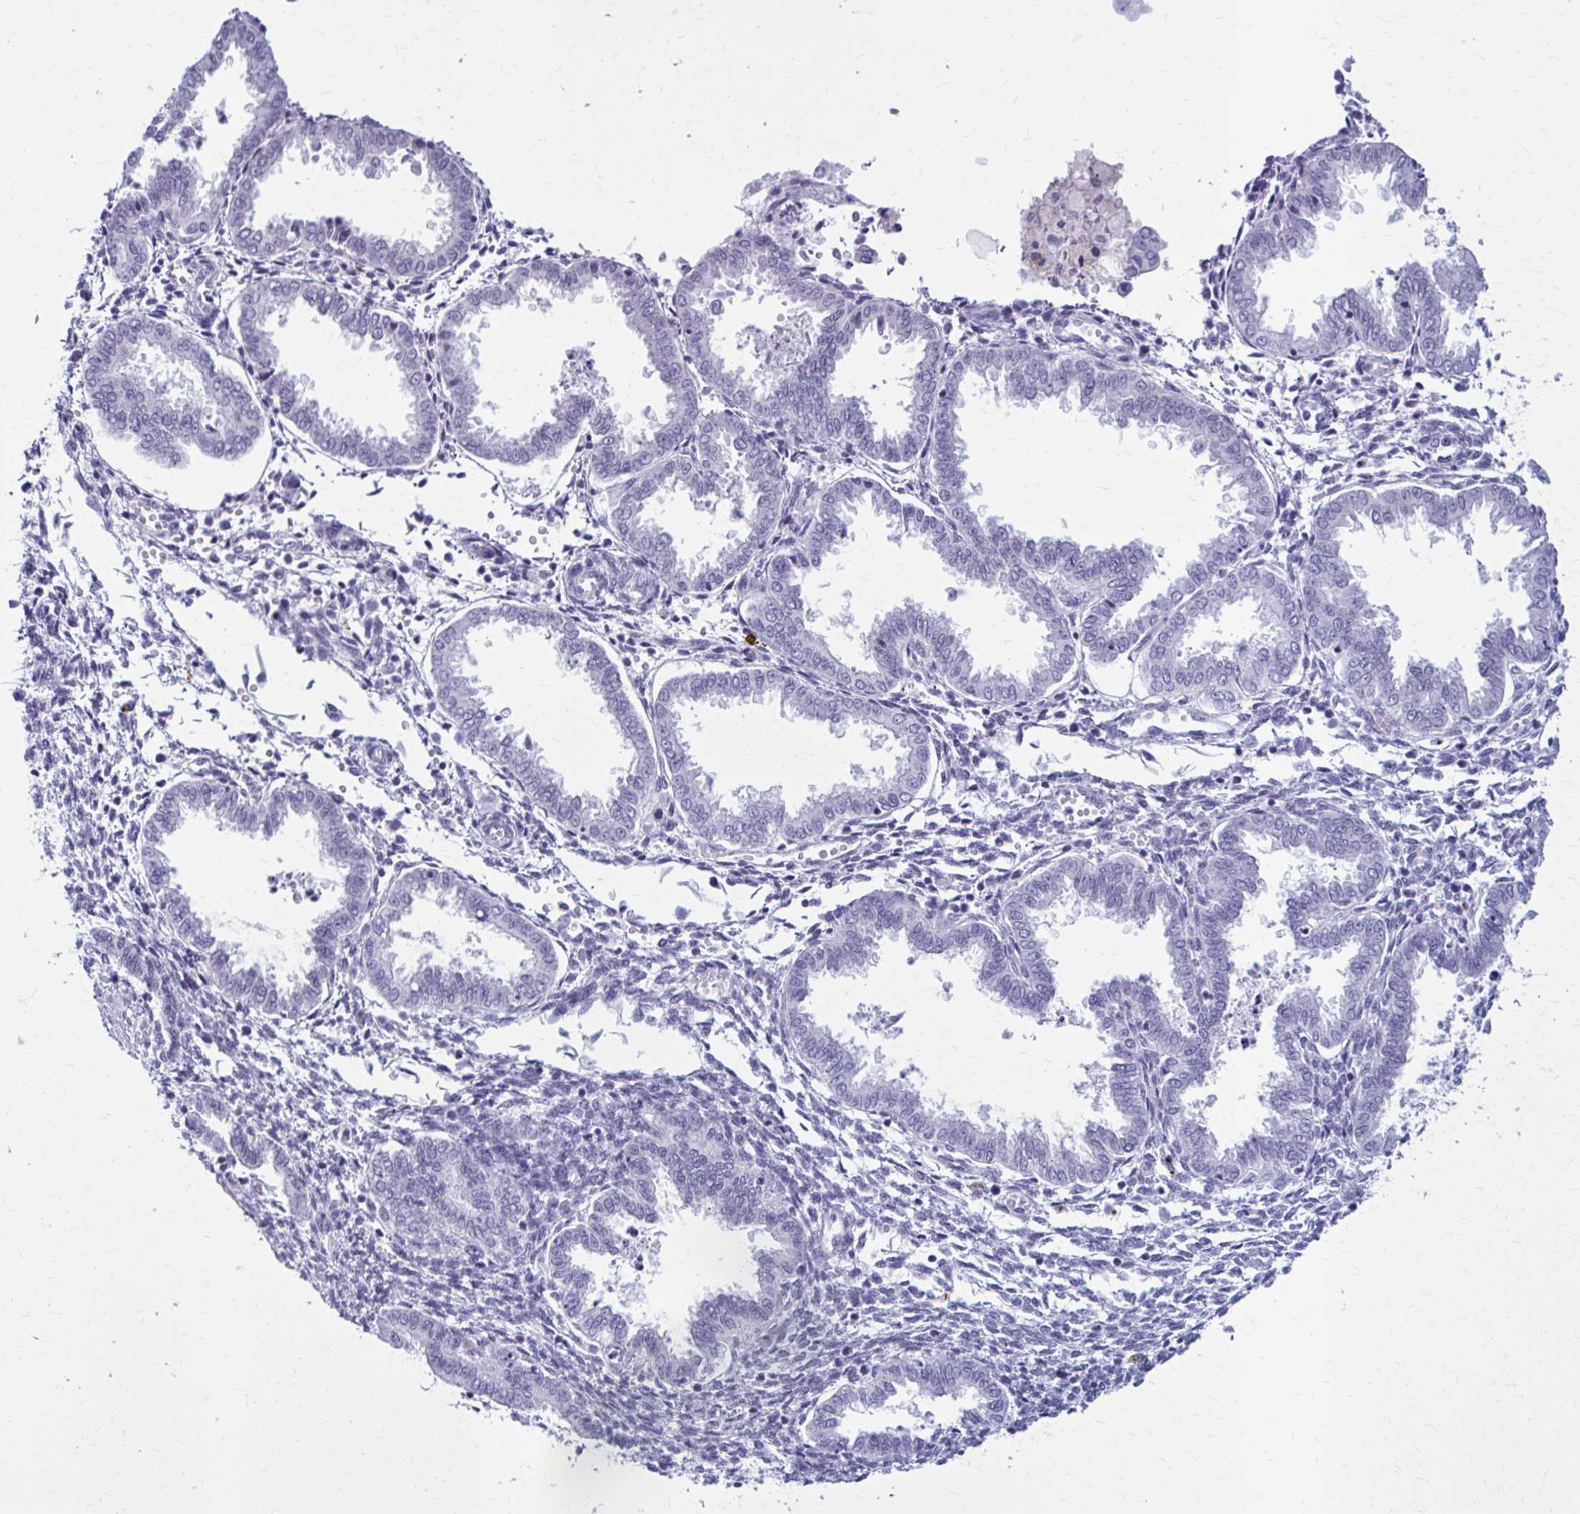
{"staining": {"intensity": "negative", "quantity": "none", "location": "none"}, "tissue": "endometrium", "cell_type": "Cells in endometrial stroma", "image_type": "normal", "snomed": [{"axis": "morphology", "description": "Normal tissue, NOS"}, {"axis": "topography", "description": "Endometrium"}], "caption": "A high-resolution histopathology image shows IHC staining of benign endometrium, which displays no significant positivity in cells in endometrial stroma. (Stains: DAB (3,3'-diaminobenzidine) IHC with hematoxylin counter stain, Microscopy: brightfield microscopy at high magnification).", "gene": "ZDHHC7", "patient": {"sex": "female", "age": 33}}